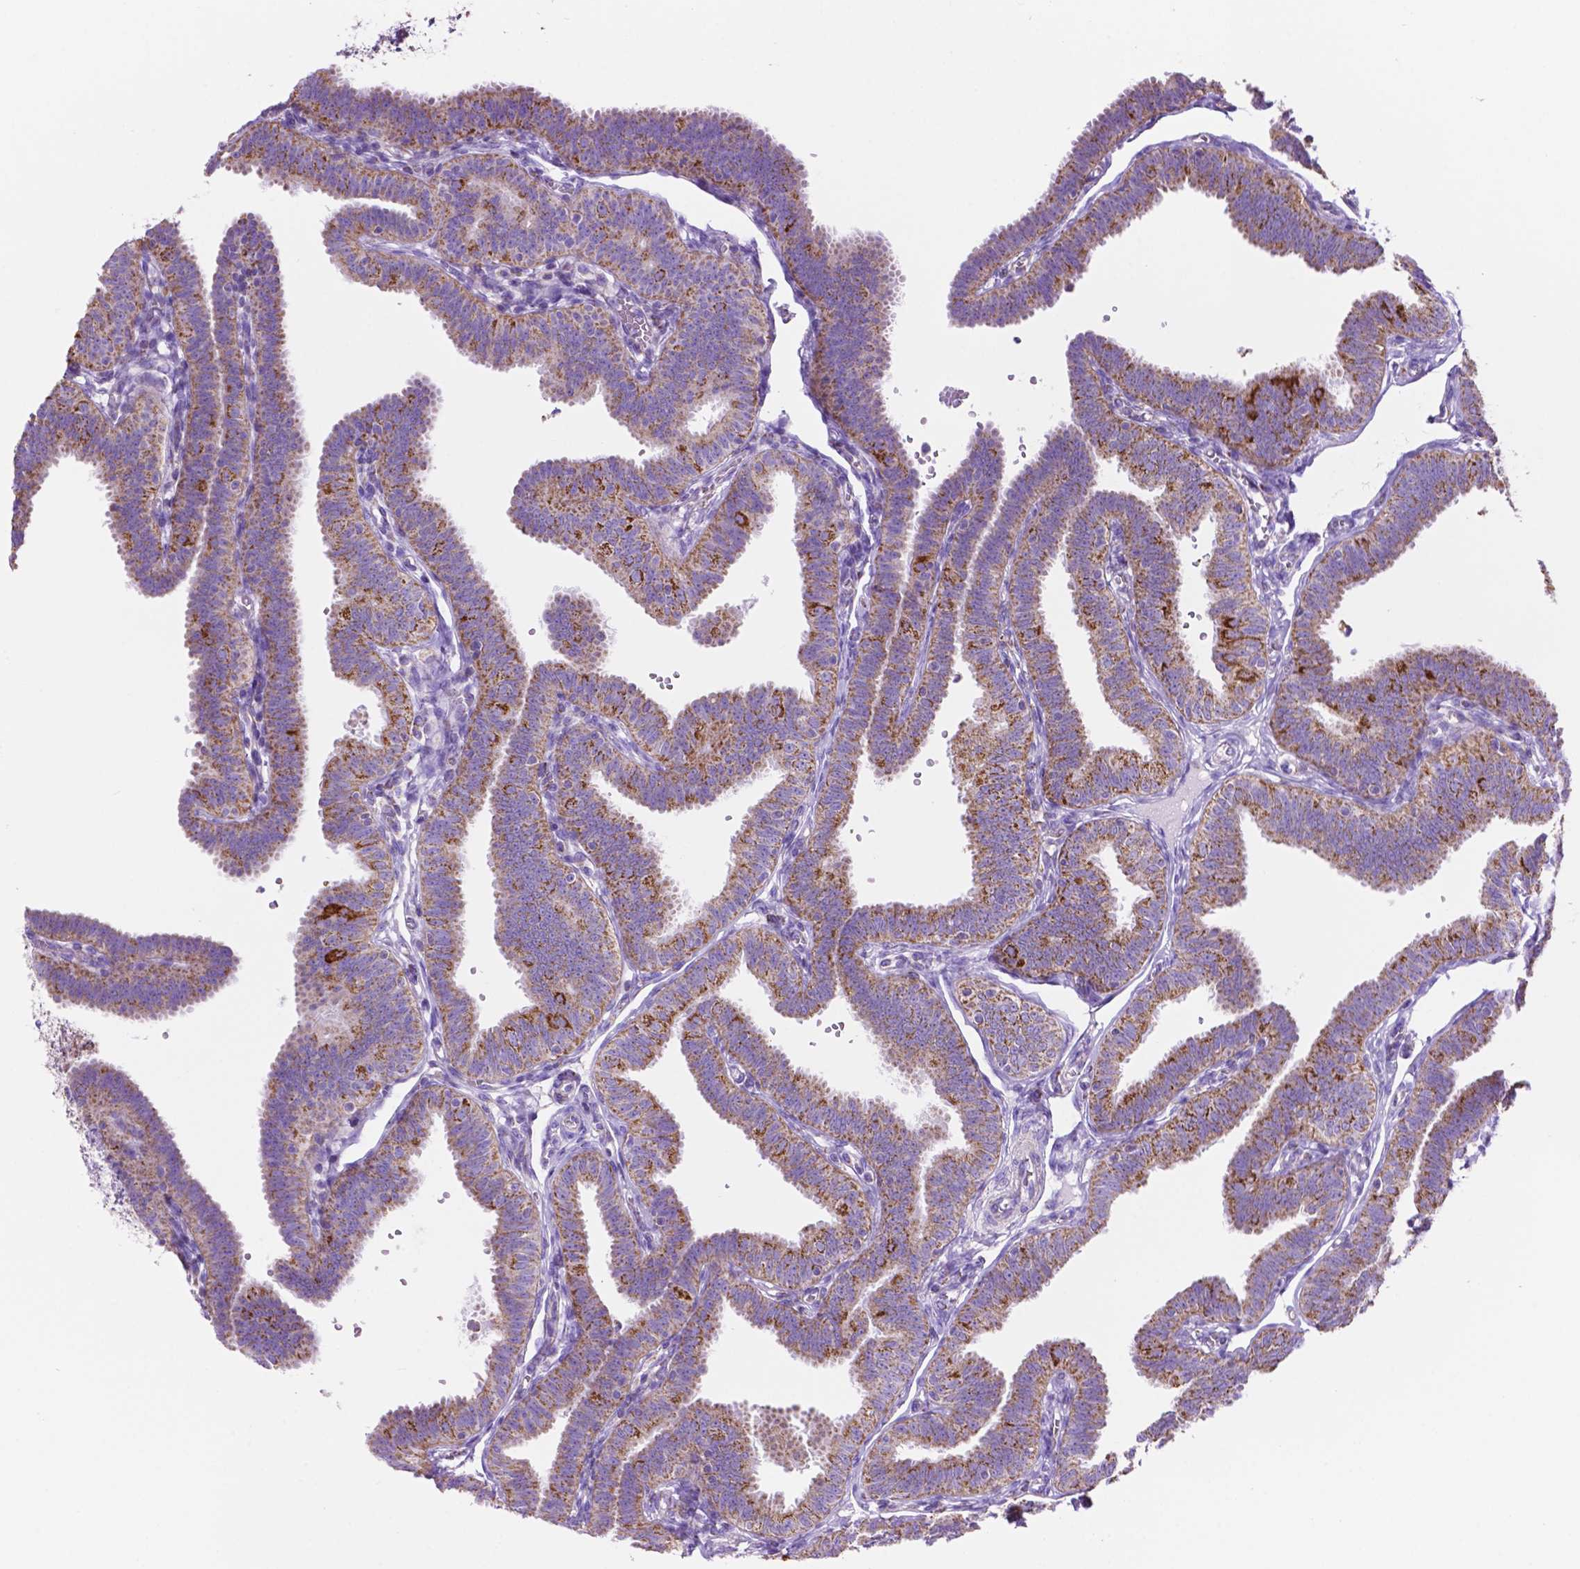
{"staining": {"intensity": "strong", "quantity": "25%-75%", "location": "cytoplasmic/membranous"}, "tissue": "fallopian tube", "cell_type": "Glandular cells", "image_type": "normal", "snomed": [{"axis": "morphology", "description": "Normal tissue, NOS"}, {"axis": "topography", "description": "Fallopian tube"}], "caption": "There is high levels of strong cytoplasmic/membranous positivity in glandular cells of benign fallopian tube, as demonstrated by immunohistochemical staining (brown color).", "gene": "GDPD5", "patient": {"sex": "female", "age": 25}}